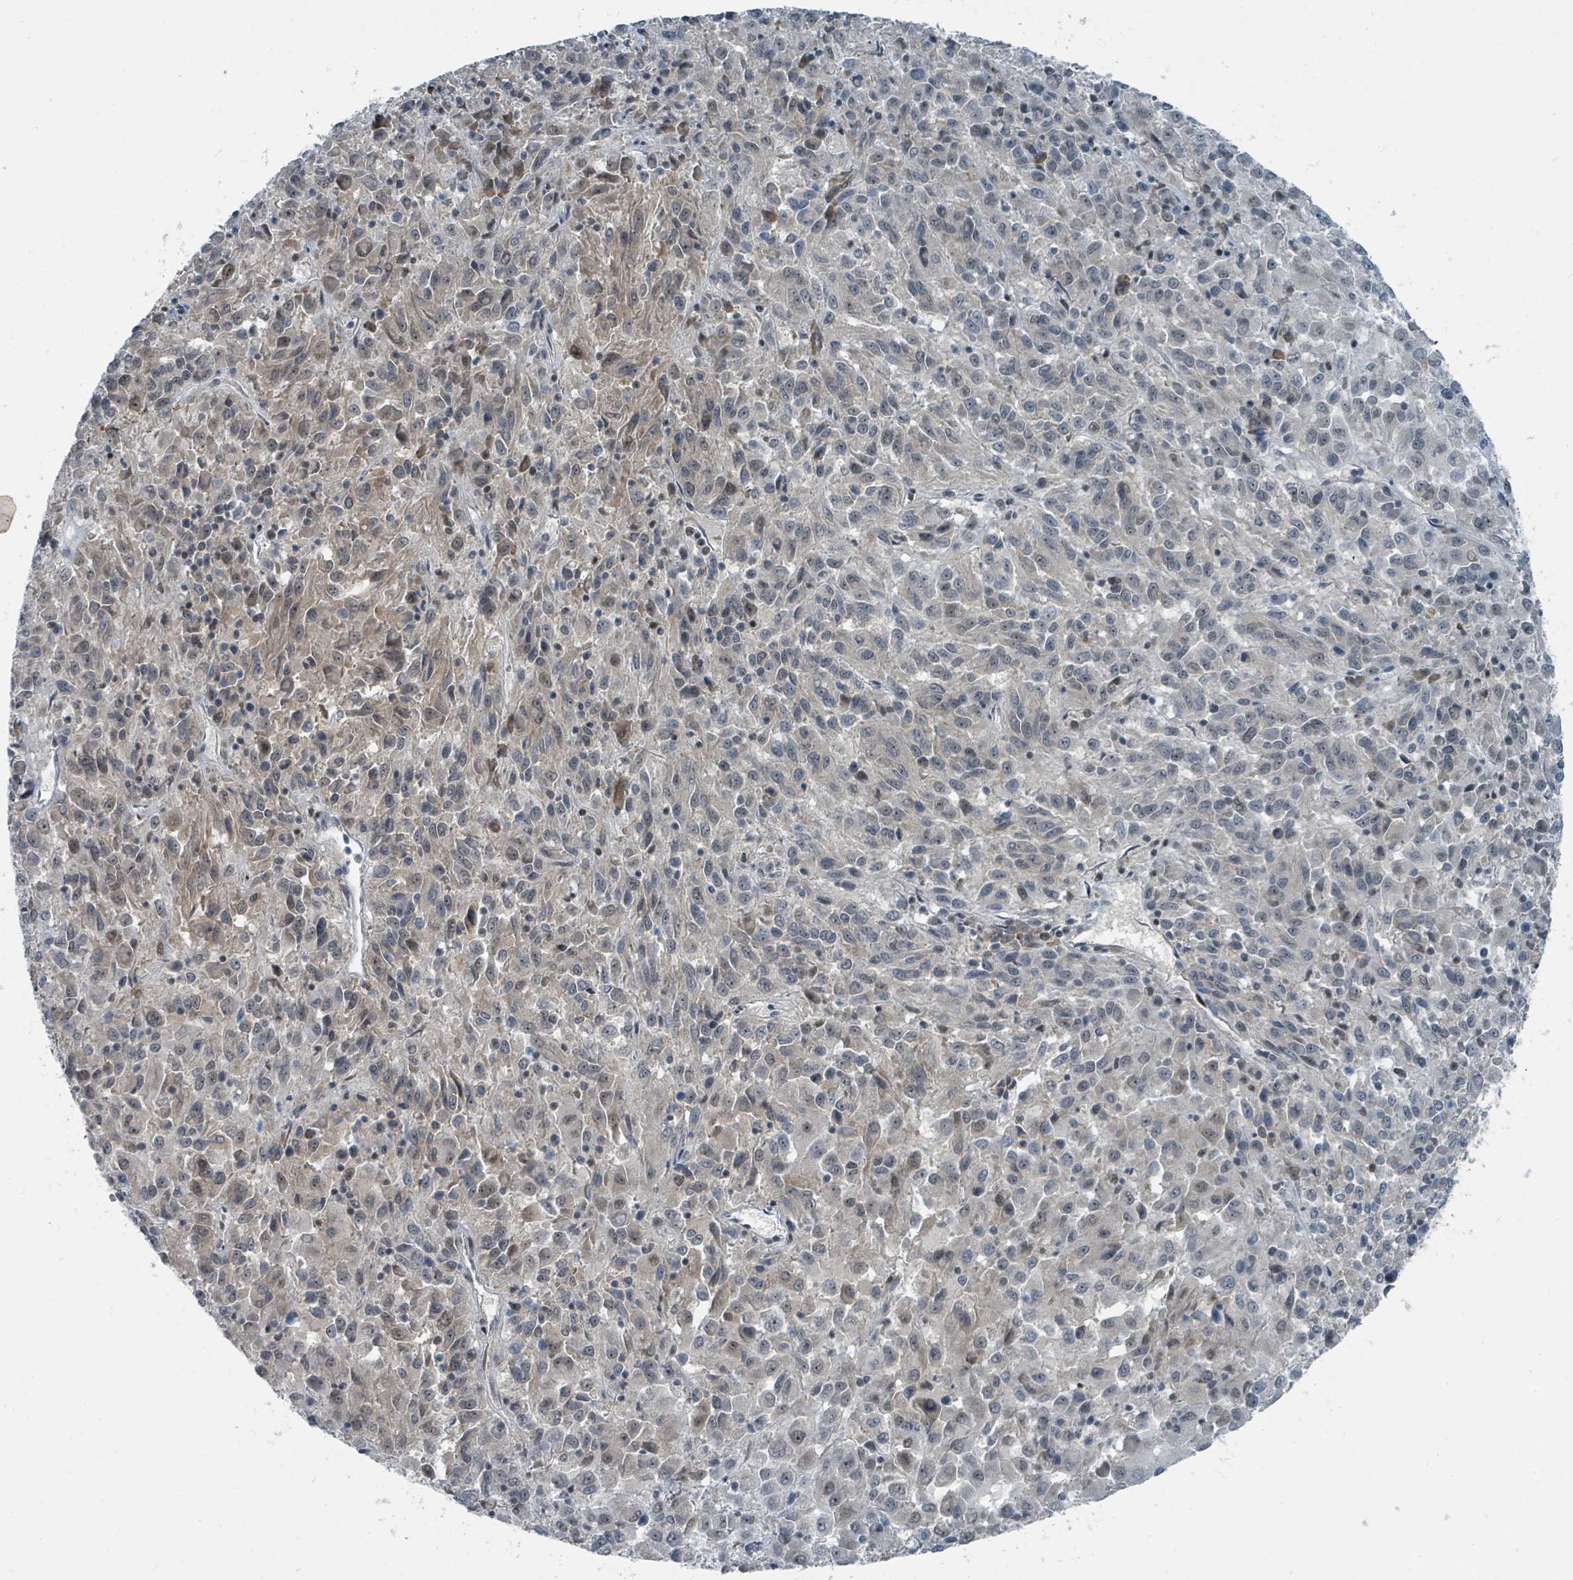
{"staining": {"intensity": "negative", "quantity": "none", "location": "none"}, "tissue": "melanoma", "cell_type": "Tumor cells", "image_type": "cancer", "snomed": [{"axis": "morphology", "description": "Malignant melanoma, Metastatic site"}, {"axis": "topography", "description": "Lung"}], "caption": "Histopathology image shows no significant protein staining in tumor cells of malignant melanoma (metastatic site).", "gene": "UCK1", "patient": {"sex": "male", "age": 64}}